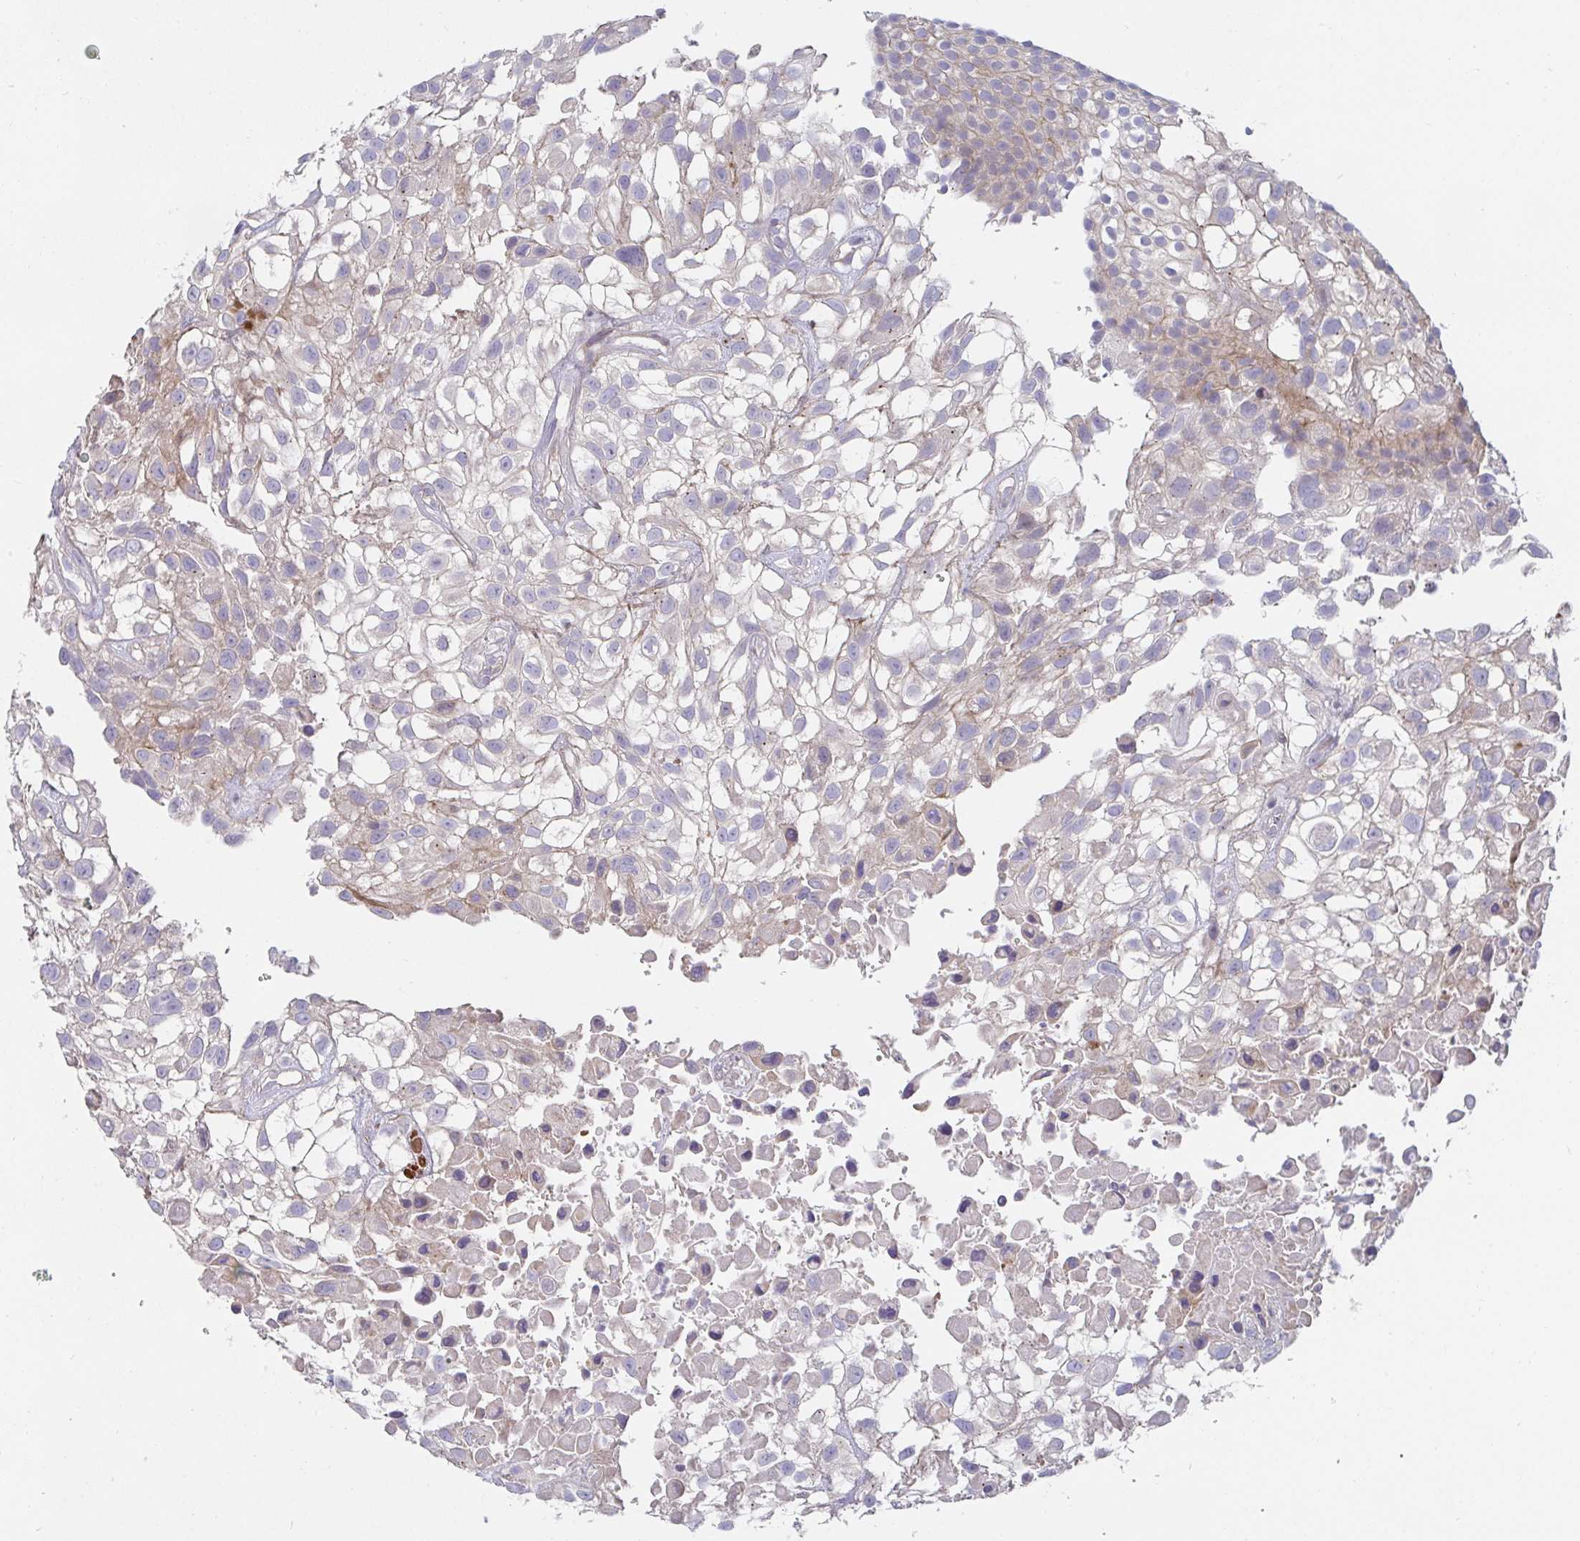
{"staining": {"intensity": "negative", "quantity": "none", "location": "none"}, "tissue": "urothelial cancer", "cell_type": "Tumor cells", "image_type": "cancer", "snomed": [{"axis": "morphology", "description": "Urothelial carcinoma, High grade"}, {"axis": "topography", "description": "Urinary bladder"}], "caption": "Tumor cells are negative for protein expression in human high-grade urothelial carcinoma.", "gene": "SSH2", "patient": {"sex": "male", "age": 56}}